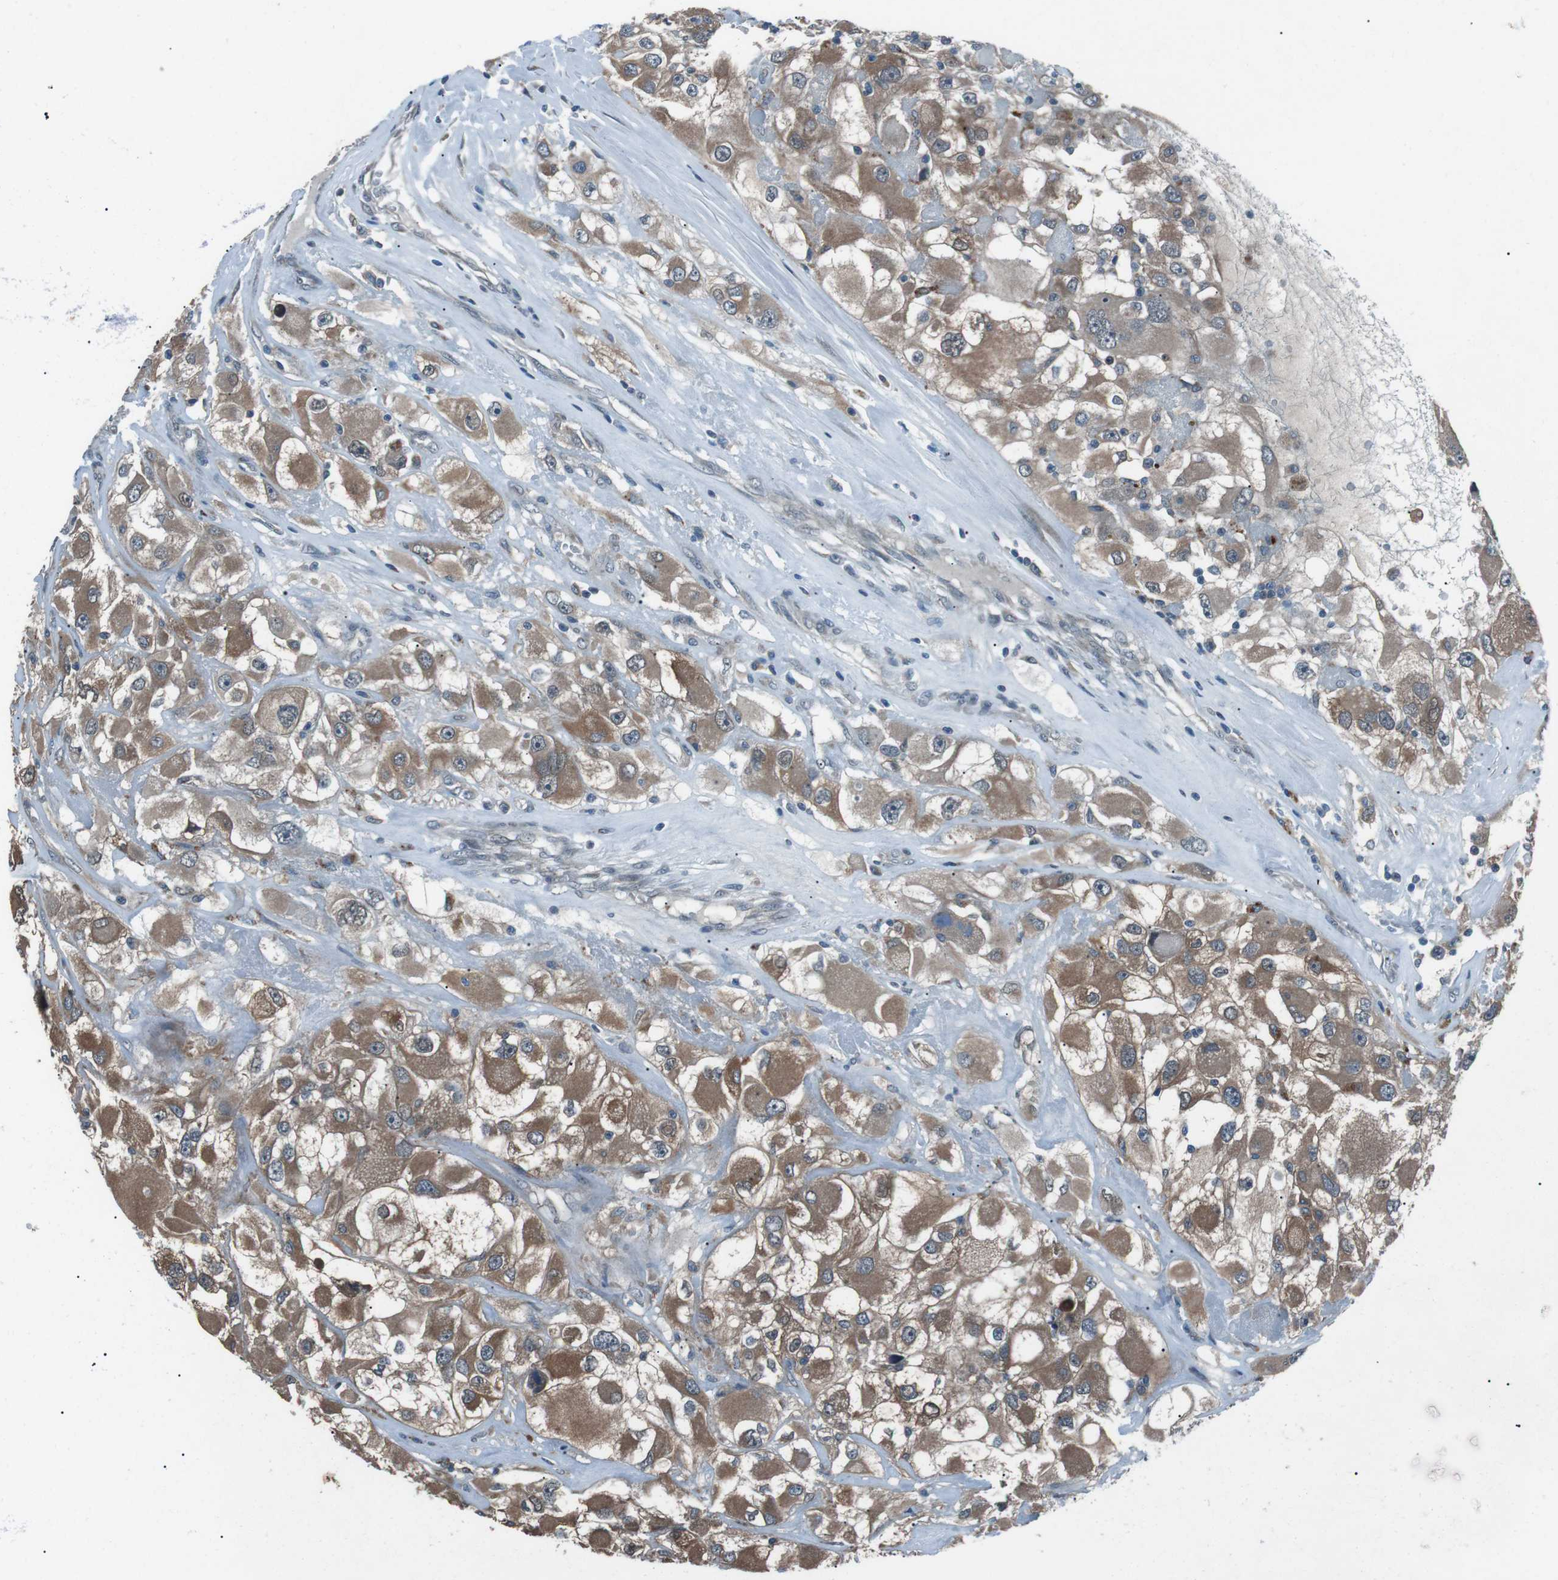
{"staining": {"intensity": "moderate", "quantity": ">75%", "location": "cytoplasmic/membranous"}, "tissue": "renal cancer", "cell_type": "Tumor cells", "image_type": "cancer", "snomed": [{"axis": "morphology", "description": "Adenocarcinoma, NOS"}, {"axis": "topography", "description": "Kidney"}], "caption": "This image shows adenocarcinoma (renal) stained with IHC to label a protein in brown. The cytoplasmic/membranous of tumor cells show moderate positivity for the protein. Nuclei are counter-stained blue.", "gene": "LRIG2", "patient": {"sex": "female", "age": 52}}